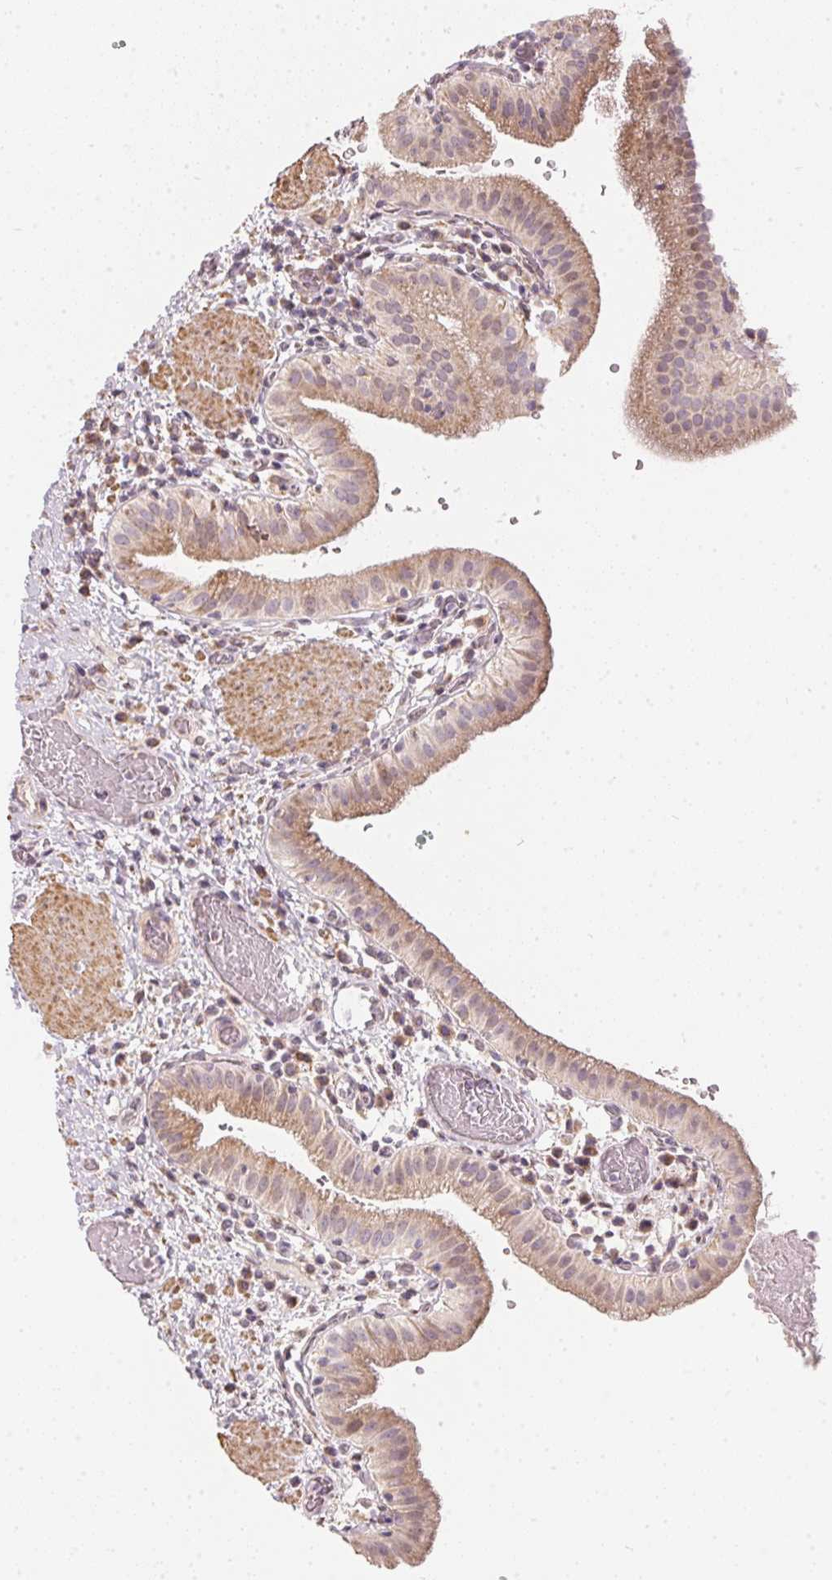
{"staining": {"intensity": "moderate", "quantity": ">75%", "location": "cytoplasmic/membranous"}, "tissue": "gallbladder", "cell_type": "Glandular cells", "image_type": "normal", "snomed": [{"axis": "morphology", "description": "Normal tissue, NOS"}, {"axis": "topography", "description": "Gallbladder"}], "caption": "High-magnification brightfield microscopy of unremarkable gallbladder stained with DAB (3,3'-diaminobenzidine) (brown) and counterstained with hematoxylin (blue). glandular cells exhibit moderate cytoplasmic/membranous positivity is appreciated in about>75% of cells.", "gene": "VWA5B2", "patient": {"sex": "male", "age": 26}}